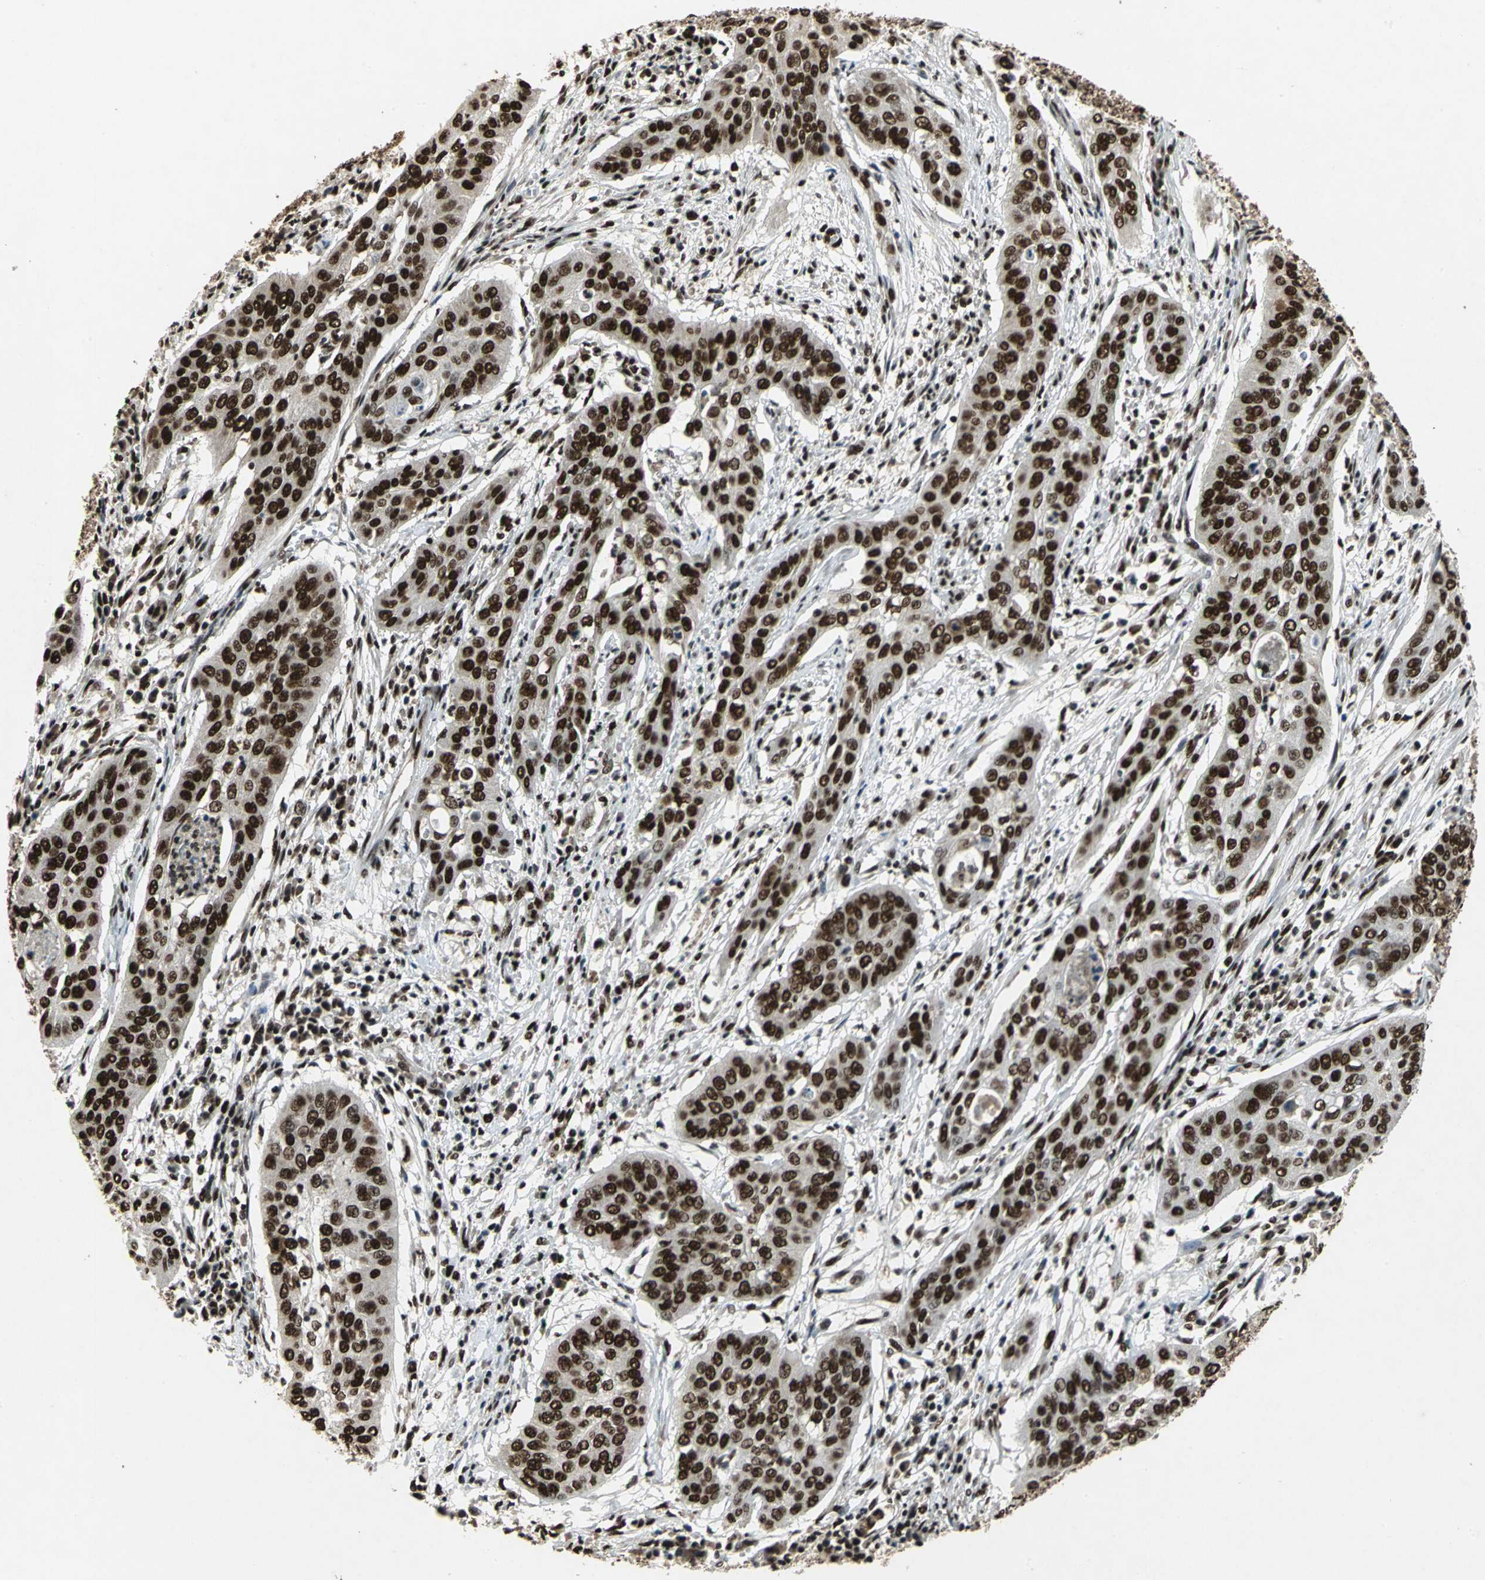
{"staining": {"intensity": "strong", "quantity": ">75%", "location": "nuclear"}, "tissue": "cervical cancer", "cell_type": "Tumor cells", "image_type": "cancer", "snomed": [{"axis": "morphology", "description": "Squamous cell carcinoma, NOS"}, {"axis": "topography", "description": "Cervix"}], "caption": "This histopathology image displays cervical squamous cell carcinoma stained with immunohistochemistry (IHC) to label a protein in brown. The nuclear of tumor cells show strong positivity for the protein. Nuclei are counter-stained blue.", "gene": "MTA2", "patient": {"sex": "female", "age": 39}}